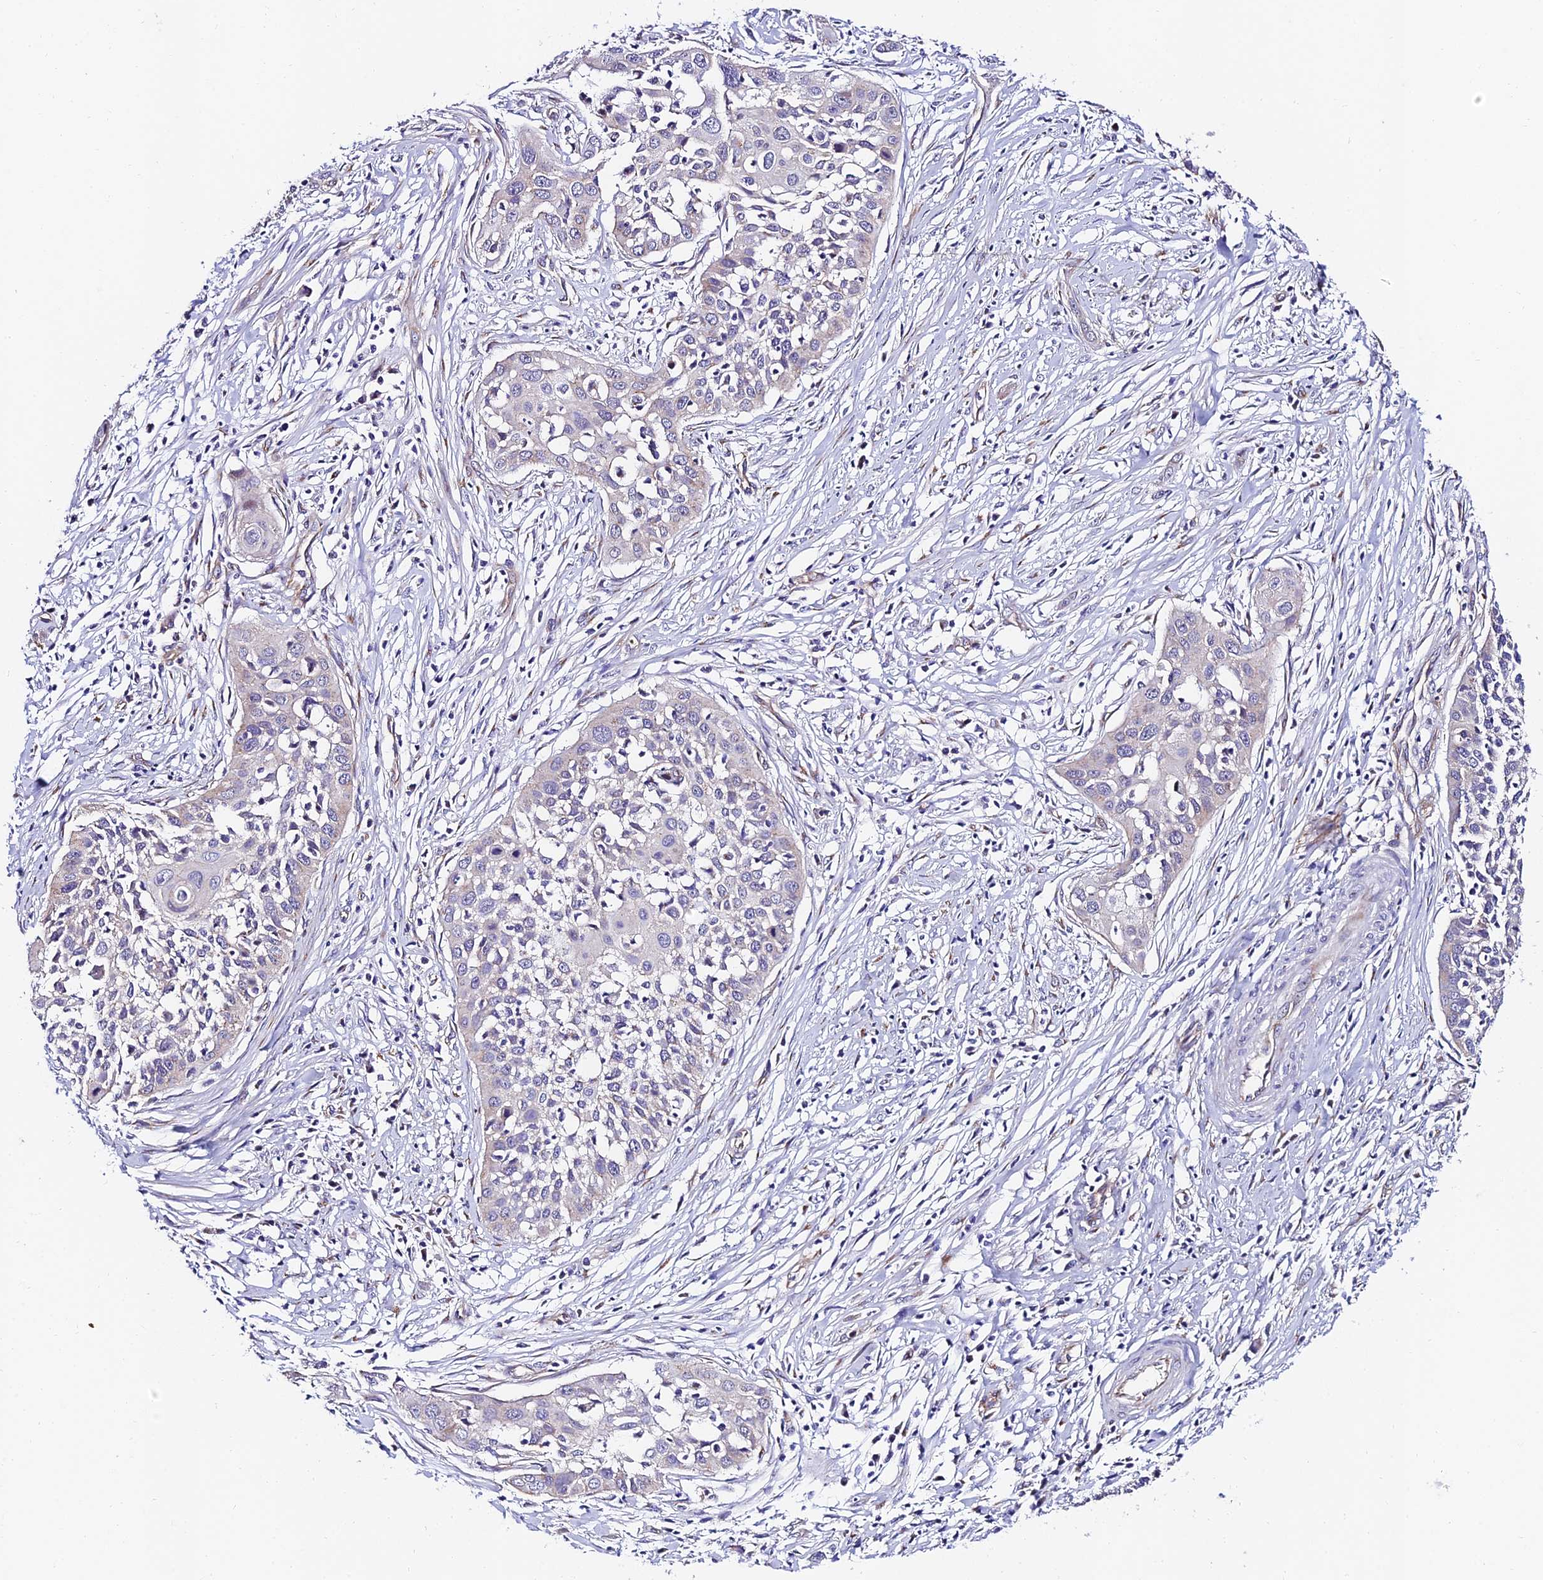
{"staining": {"intensity": "negative", "quantity": "none", "location": "none"}, "tissue": "cervical cancer", "cell_type": "Tumor cells", "image_type": "cancer", "snomed": [{"axis": "morphology", "description": "Squamous cell carcinoma, NOS"}, {"axis": "topography", "description": "Cervix"}], "caption": "DAB immunohistochemical staining of cervical squamous cell carcinoma demonstrates no significant positivity in tumor cells.", "gene": "ADGRF3", "patient": {"sex": "female", "age": 34}}